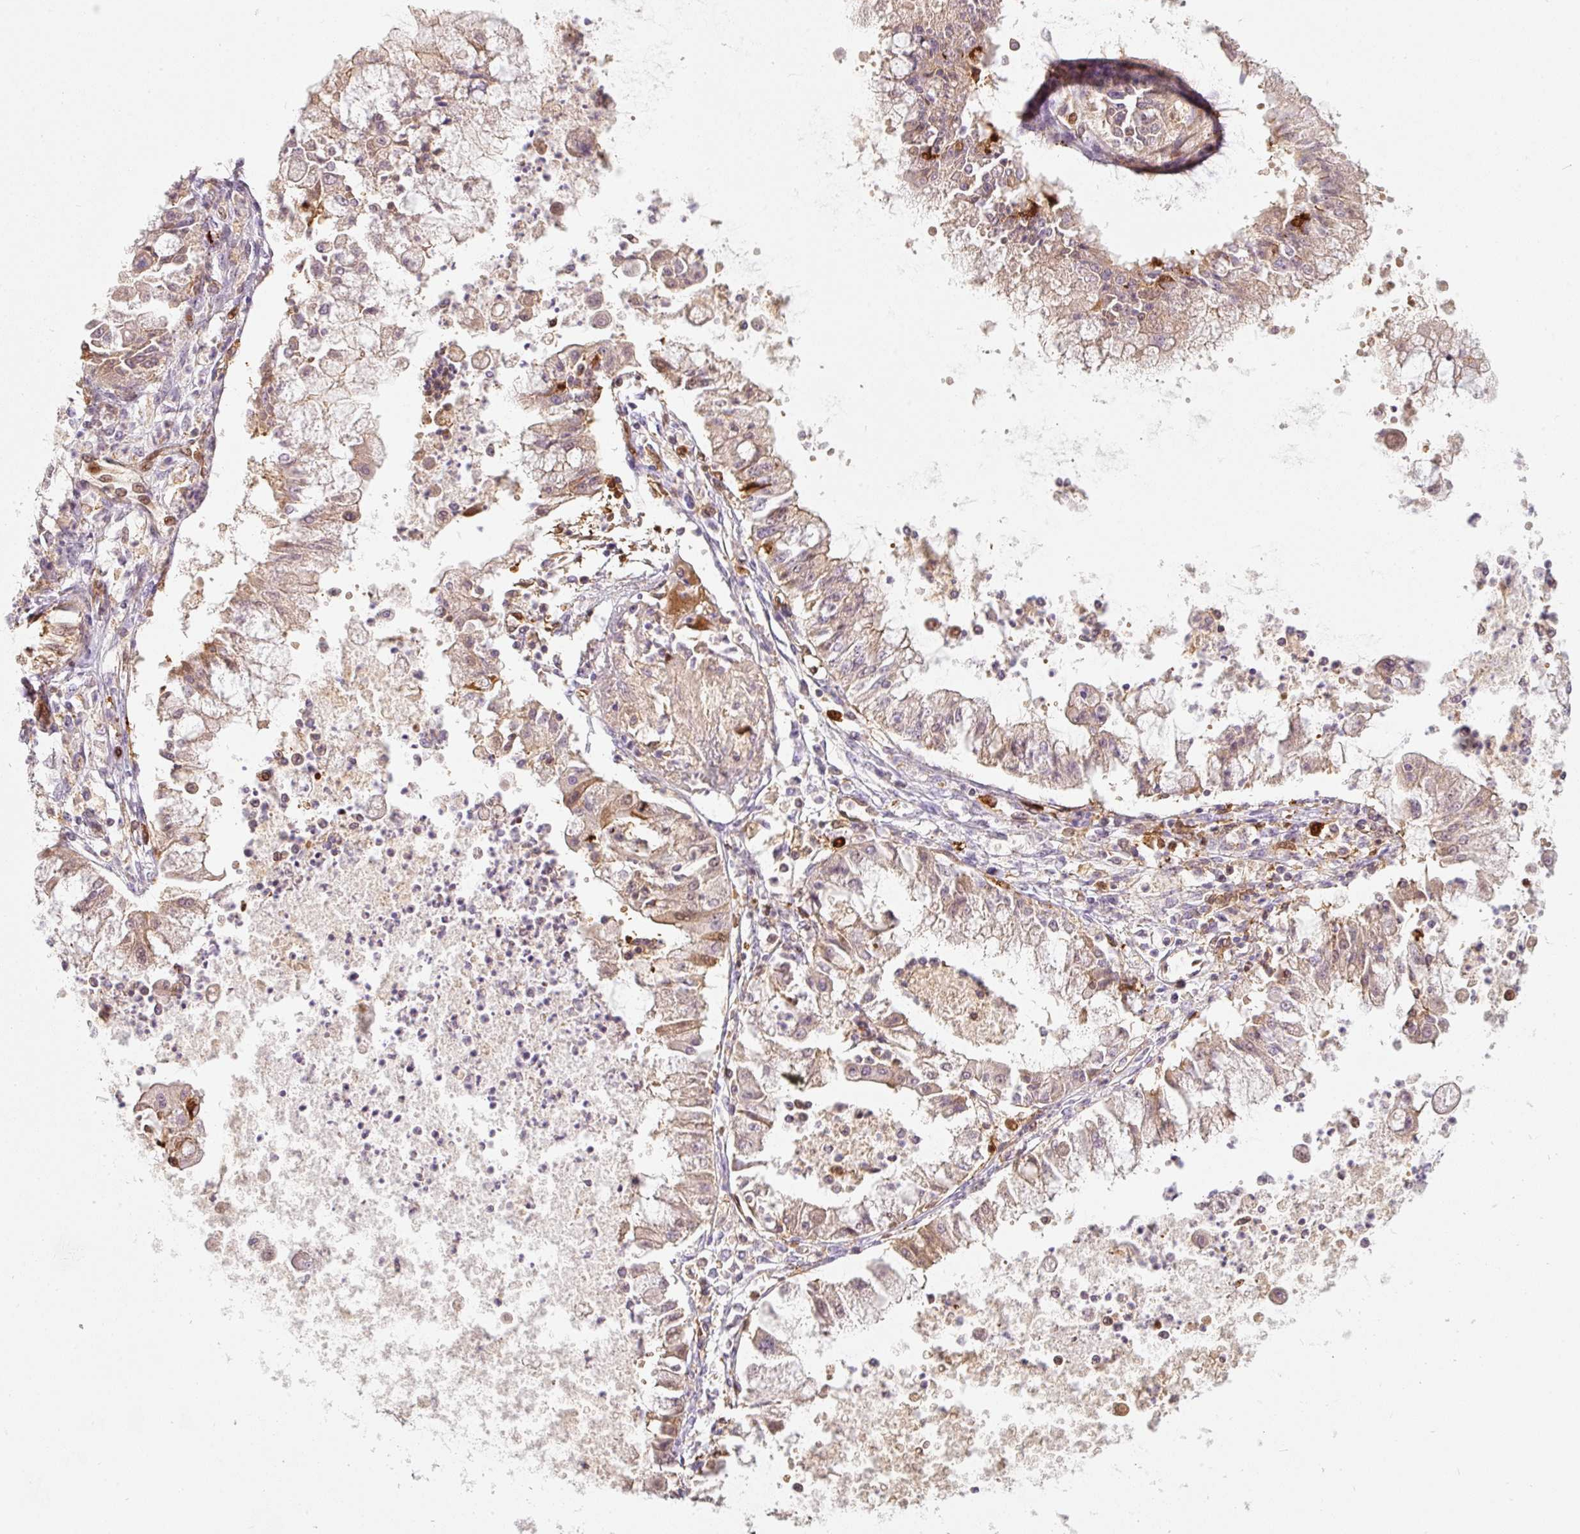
{"staining": {"intensity": "moderate", "quantity": "25%-75%", "location": "cytoplasmic/membranous"}, "tissue": "ovarian cancer", "cell_type": "Tumor cells", "image_type": "cancer", "snomed": [{"axis": "morphology", "description": "Cystadenocarcinoma, mucinous, NOS"}, {"axis": "topography", "description": "Ovary"}], "caption": "Immunohistochemistry (IHC) photomicrograph of neoplastic tissue: human ovarian cancer stained using IHC demonstrates medium levels of moderate protein expression localized specifically in the cytoplasmic/membranous of tumor cells, appearing as a cytoplasmic/membranous brown color.", "gene": "IQGAP2", "patient": {"sex": "female", "age": 70}}